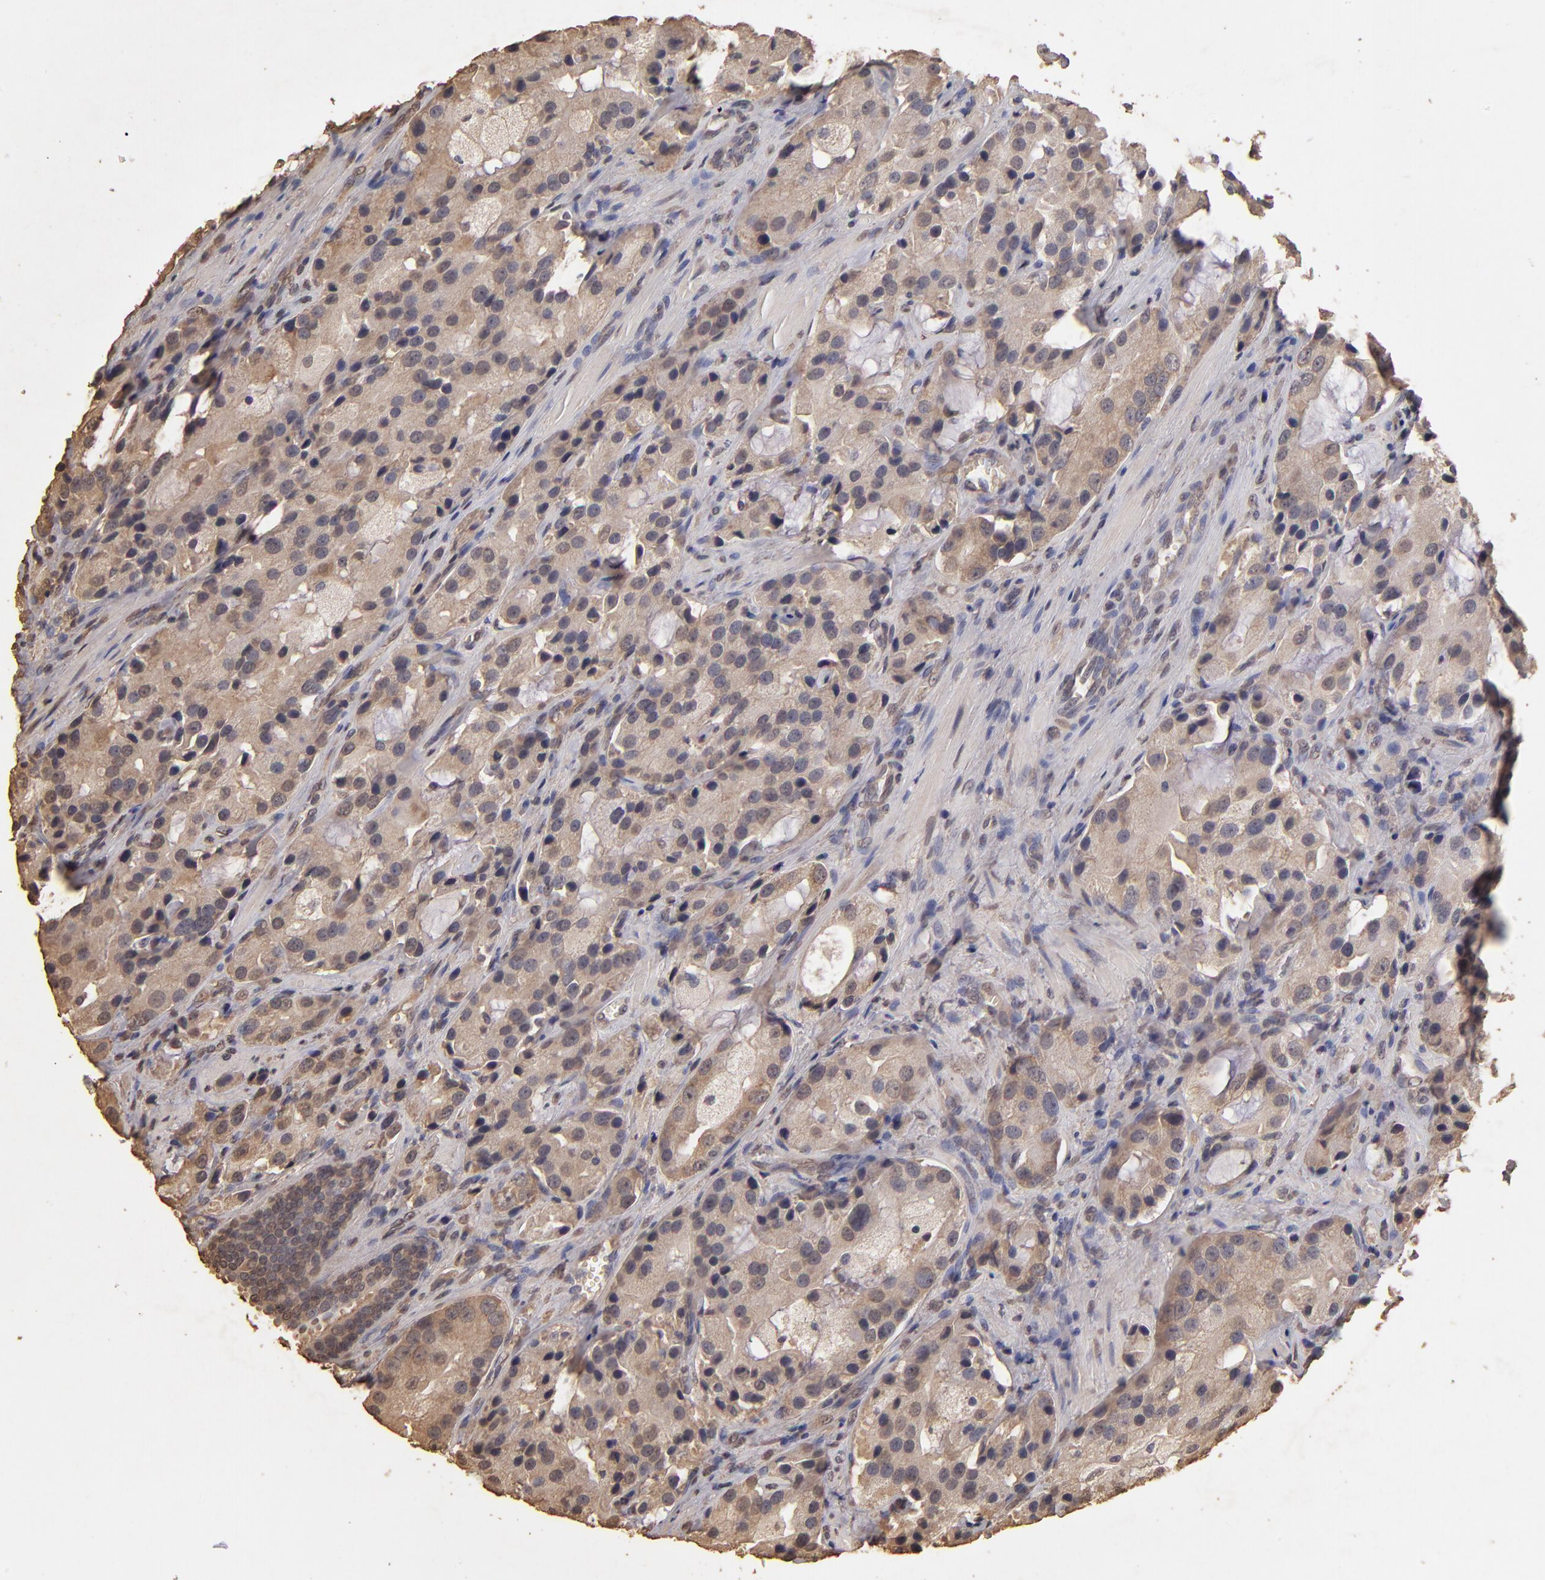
{"staining": {"intensity": "moderate", "quantity": ">75%", "location": "cytoplasmic/membranous"}, "tissue": "prostate cancer", "cell_type": "Tumor cells", "image_type": "cancer", "snomed": [{"axis": "morphology", "description": "Adenocarcinoma, High grade"}, {"axis": "topography", "description": "Prostate"}], "caption": "The photomicrograph reveals immunohistochemical staining of prostate high-grade adenocarcinoma. There is moderate cytoplasmic/membranous staining is seen in approximately >75% of tumor cells. (brown staining indicates protein expression, while blue staining denotes nuclei).", "gene": "OPHN1", "patient": {"sex": "male", "age": 70}}